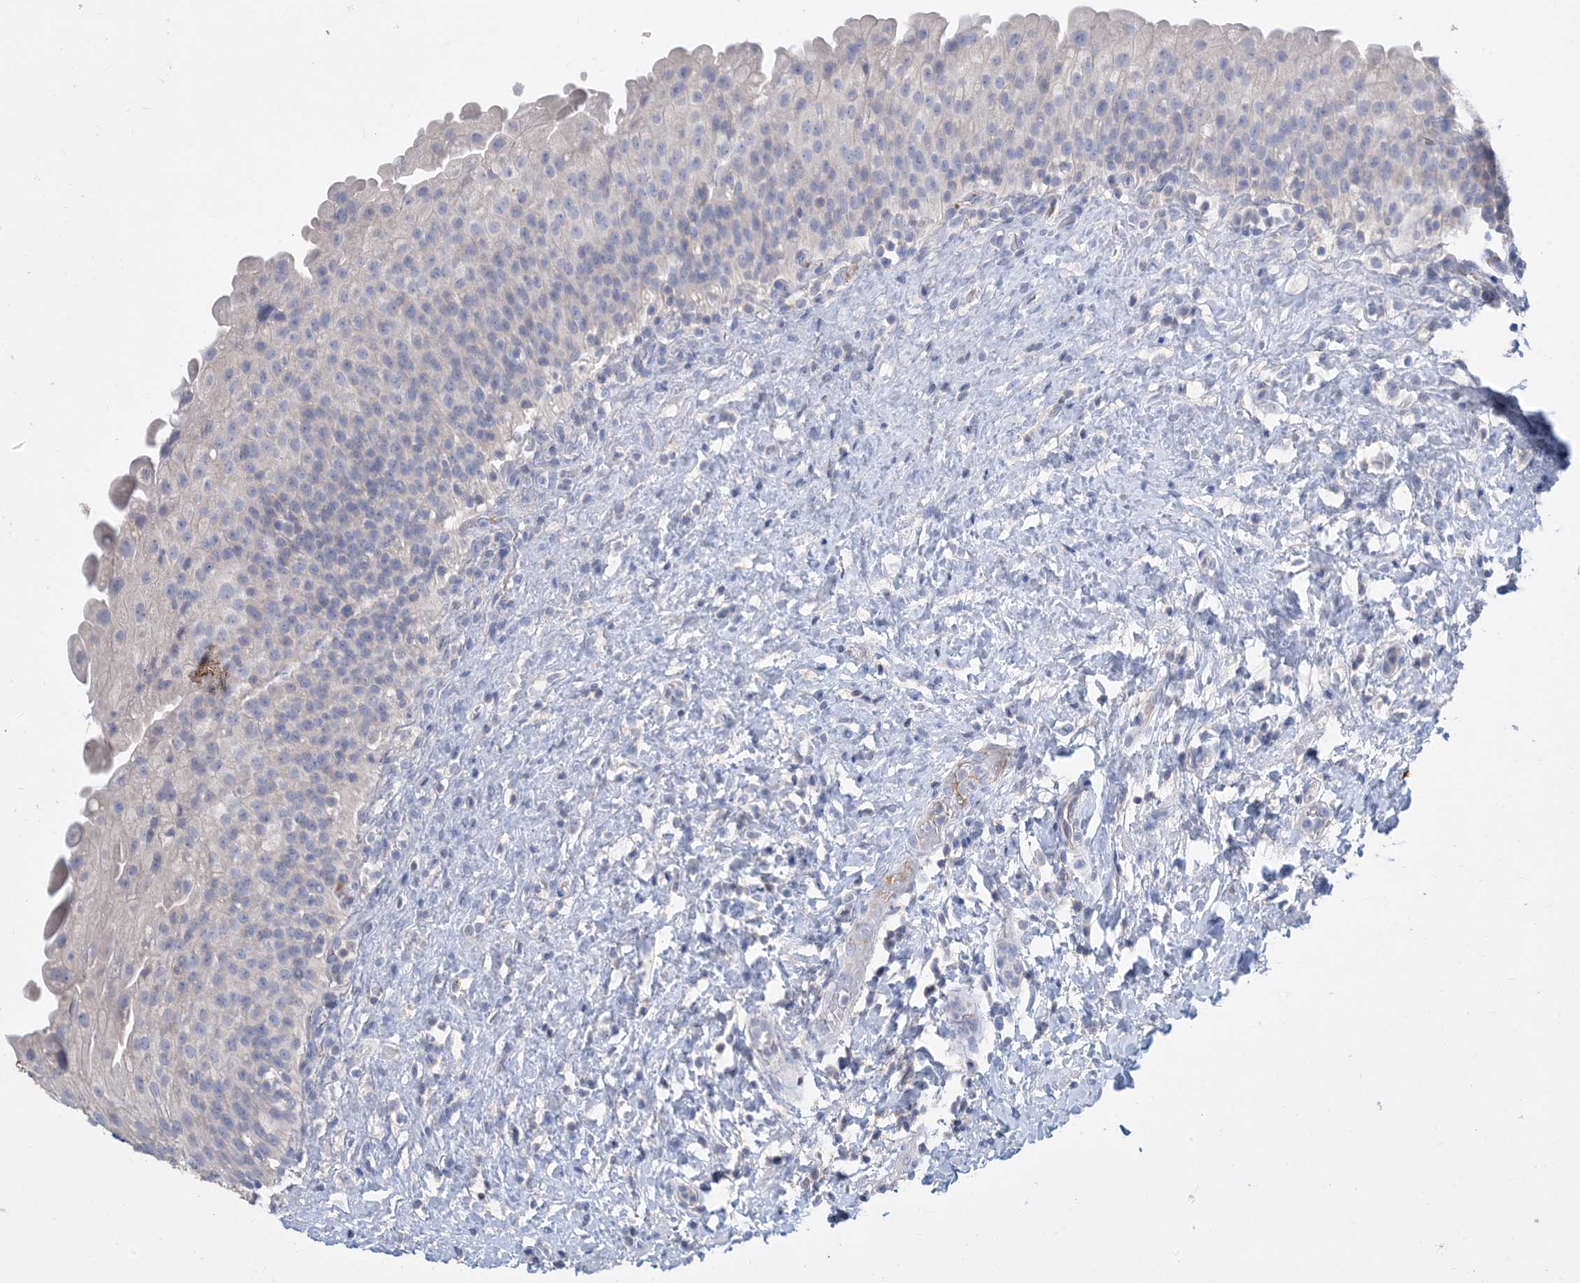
{"staining": {"intensity": "negative", "quantity": "none", "location": "none"}, "tissue": "urinary bladder", "cell_type": "Urothelial cells", "image_type": "normal", "snomed": [{"axis": "morphology", "description": "Normal tissue, NOS"}, {"axis": "topography", "description": "Urinary bladder"}], "caption": "This is a micrograph of immunohistochemistry (IHC) staining of benign urinary bladder, which shows no positivity in urothelial cells.", "gene": "KPRP", "patient": {"sex": "female", "age": 27}}